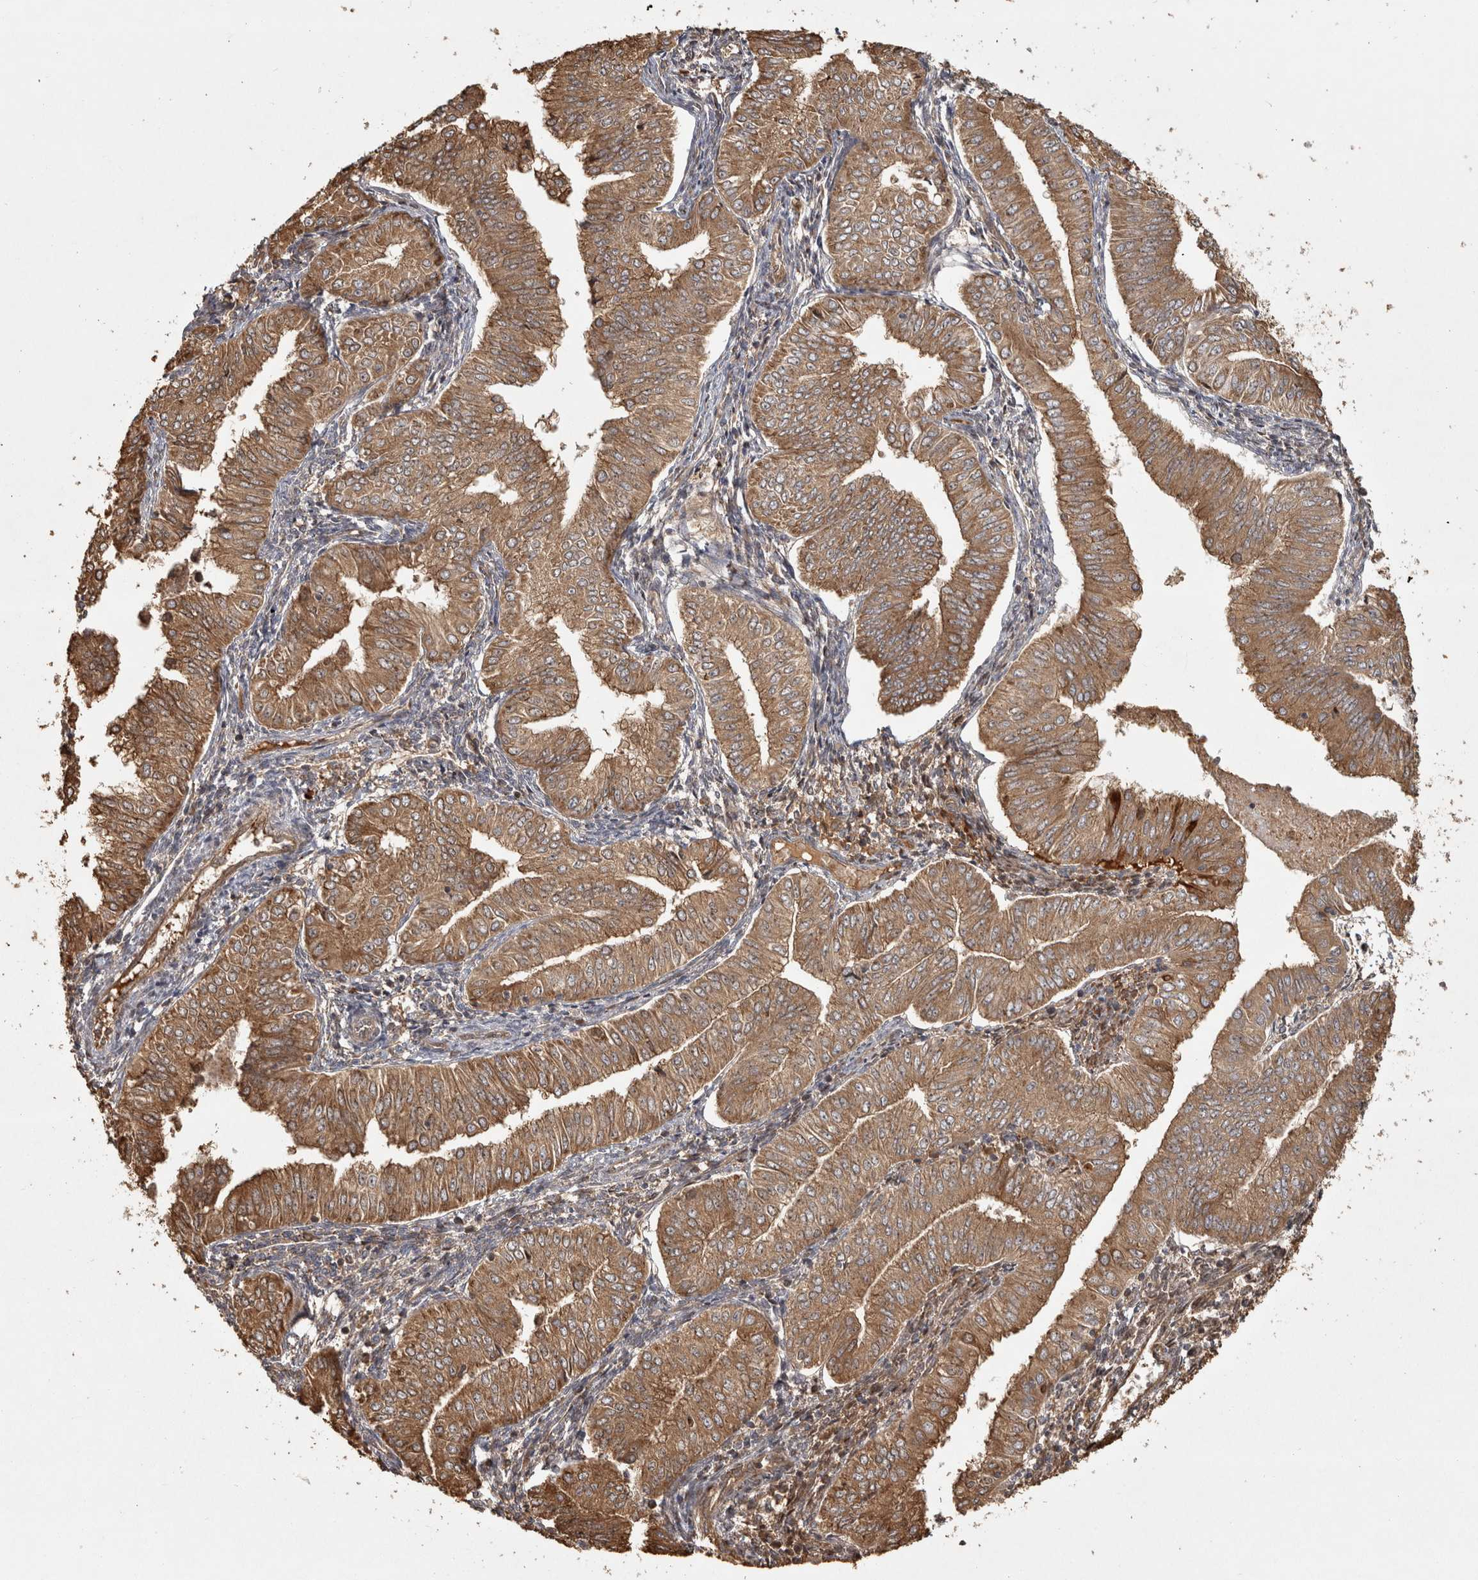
{"staining": {"intensity": "moderate", "quantity": ">75%", "location": "cytoplasmic/membranous"}, "tissue": "endometrial cancer", "cell_type": "Tumor cells", "image_type": "cancer", "snomed": [{"axis": "morphology", "description": "Normal tissue, NOS"}, {"axis": "morphology", "description": "Adenocarcinoma, NOS"}, {"axis": "topography", "description": "Endometrium"}], "caption": "DAB (3,3'-diaminobenzidine) immunohistochemical staining of human endometrial cancer exhibits moderate cytoplasmic/membranous protein staining in approximately >75% of tumor cells.", "gene": "CAMSAP2", "patient": {"sex": "female", "age": 53}}